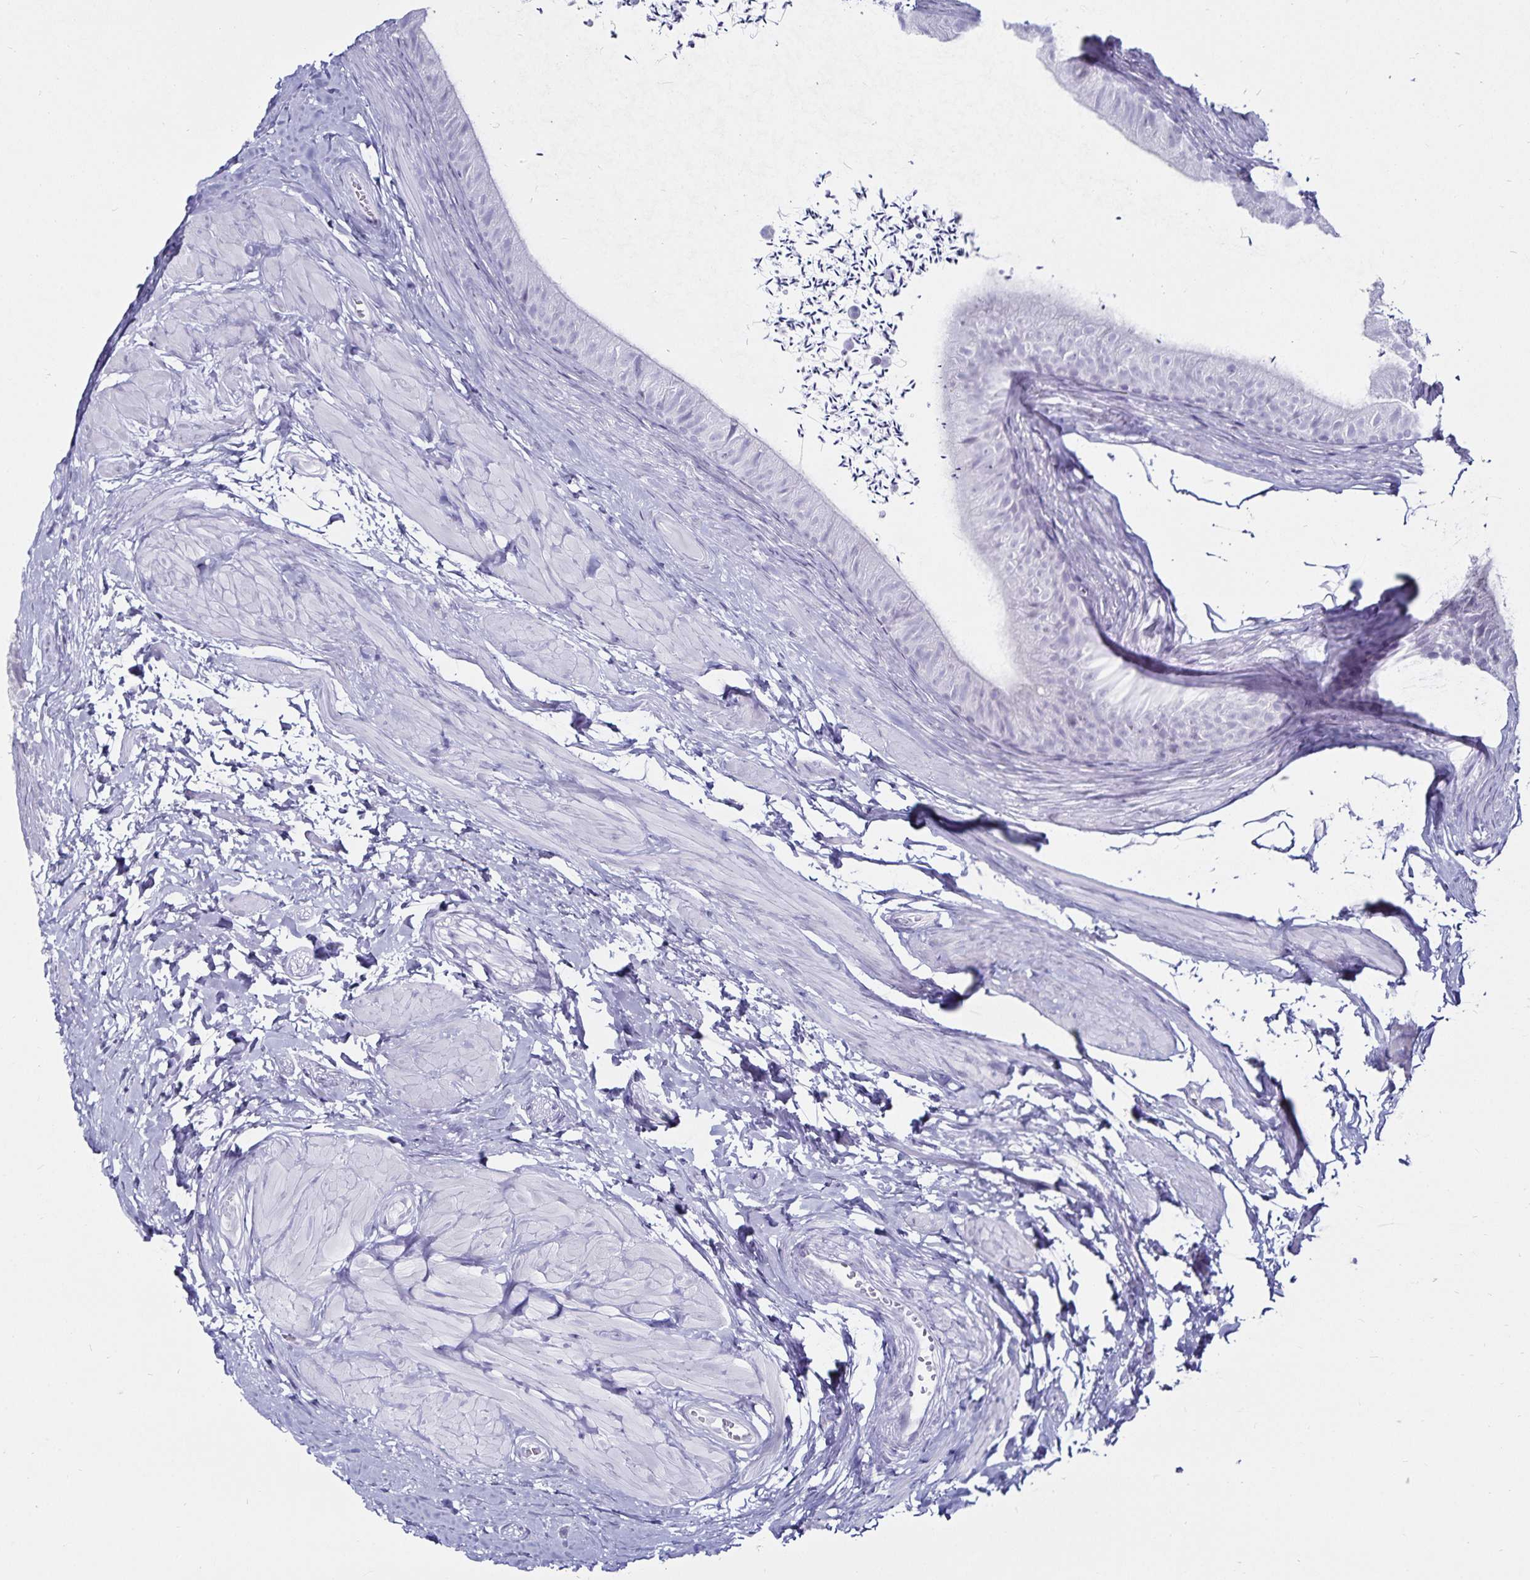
{"staining": {"intensity": "negative", "quantity": "none", "location": "none"}, "tissue": "epididymis", "cell_type": "Glandular cells", "image_type": "normal", "snomed": [{"axis": "morphology", "description": "Normal tissue, NOS"}, {"axis": "topography", "description": "Epididymis, spermatic cord, NOS"}, {"axis": "topography", "description": "Epididymis"}, {"axis": "topography", "description": "Peripheral nerve tissue"}], "caption": "Immunohistochemistry photomicrograph of benign epididymis: human epididymis stained with DAB (3,3'-diaminobenzidine) shows no significant protein expression in glandular cells. (DAB (3,3'-diaminobenzidine) immunohistochemistry visualized using brightfield microscopy, high magnification).", "gene": "DEFA6", "patient": {"sex": "male", "age": 29}}